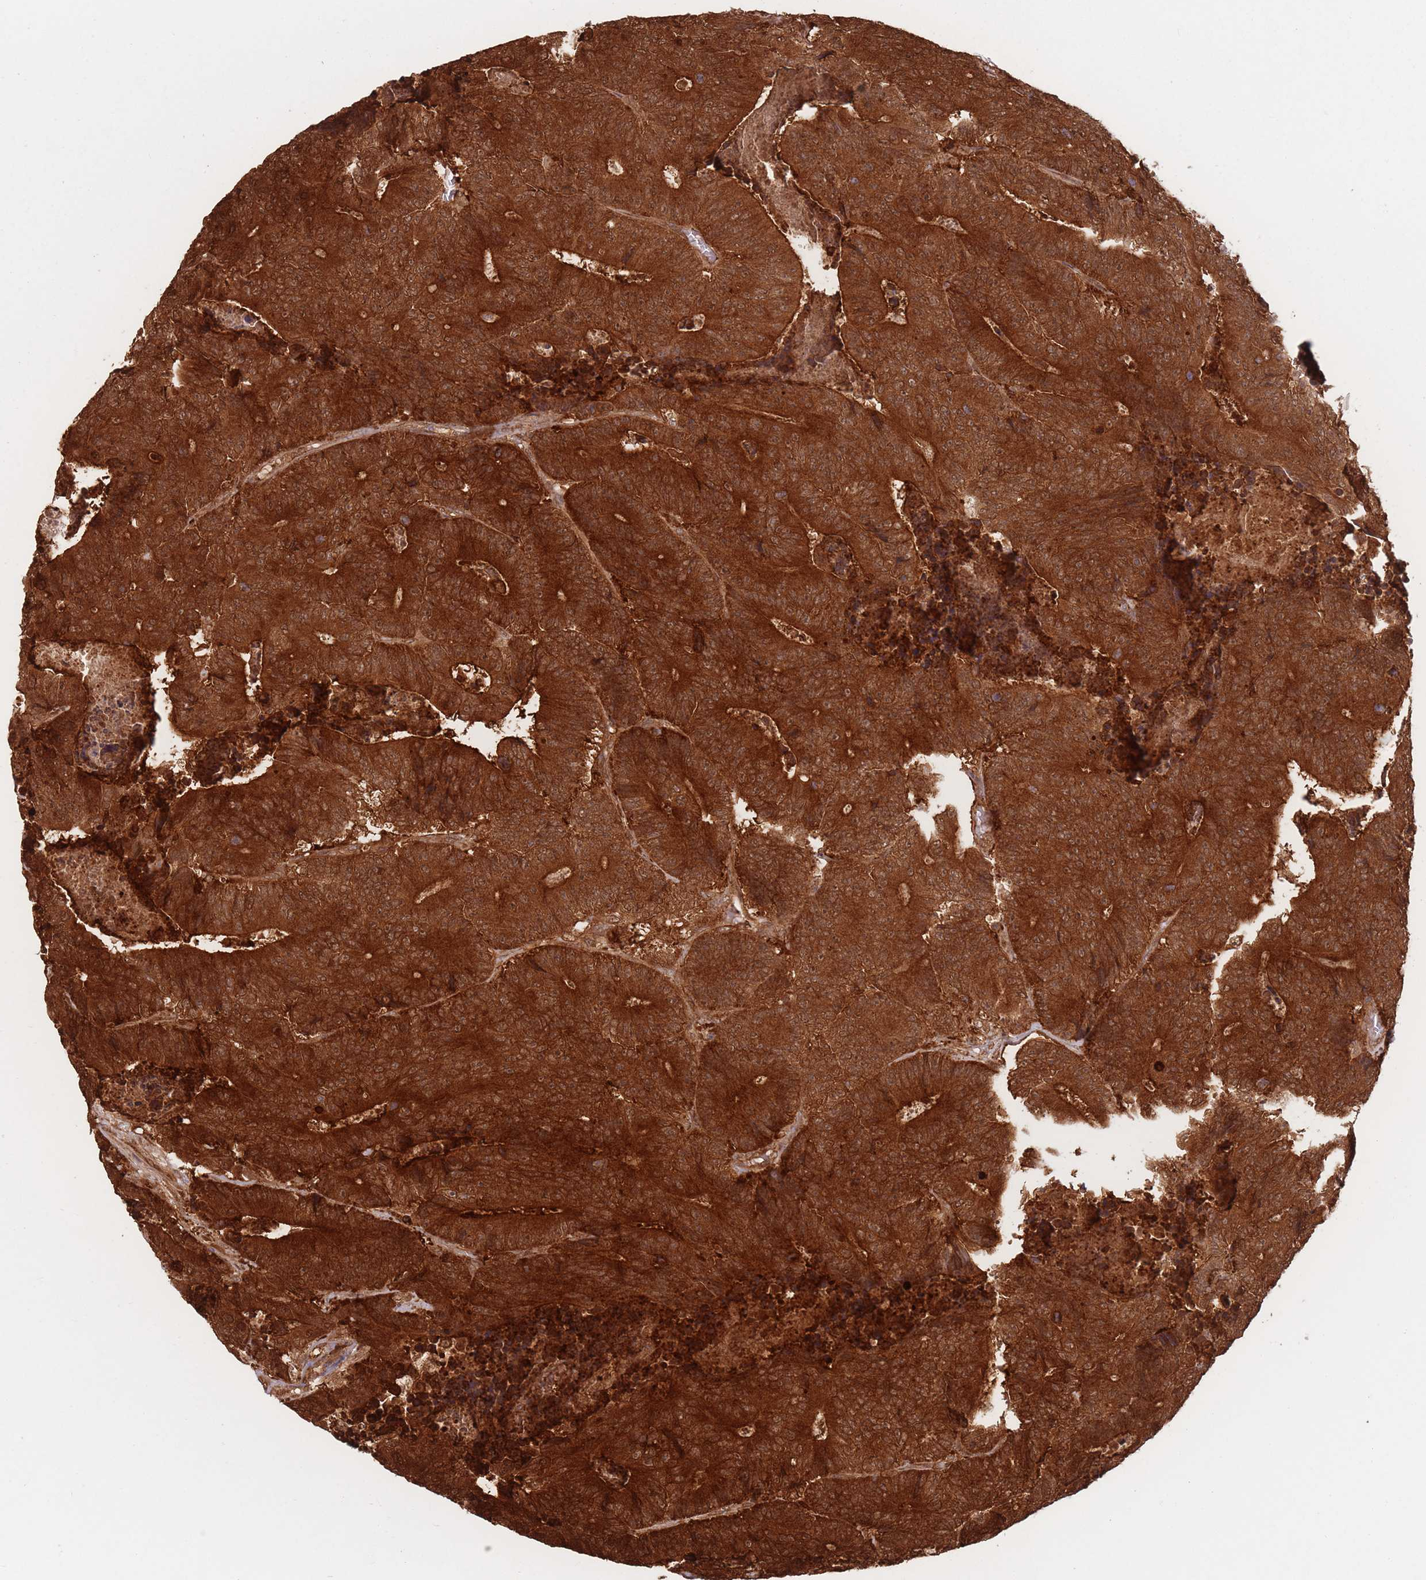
{"staining": {"intensity": "strong", "quantity": ">75%", "location": "cytoplasmic/membranous"}, "tissue": "colorectal cancer", "cell_type": "Tumor cells", "image_type": "cancer", "snomed": [{"axis": "morphology", "description": "Adenocarcinoma, NOS"}, {"axis": "topography", "description": "Colon"}], "caption": "Colorectal adenocarcinoma stained with immunohistochemistry demonstrates strong cytoplasmic/membranous positivity in approximately >75% of tumor cells.", "gene": "PODXL2", "patient": {"sex": "male", "age": 83}}